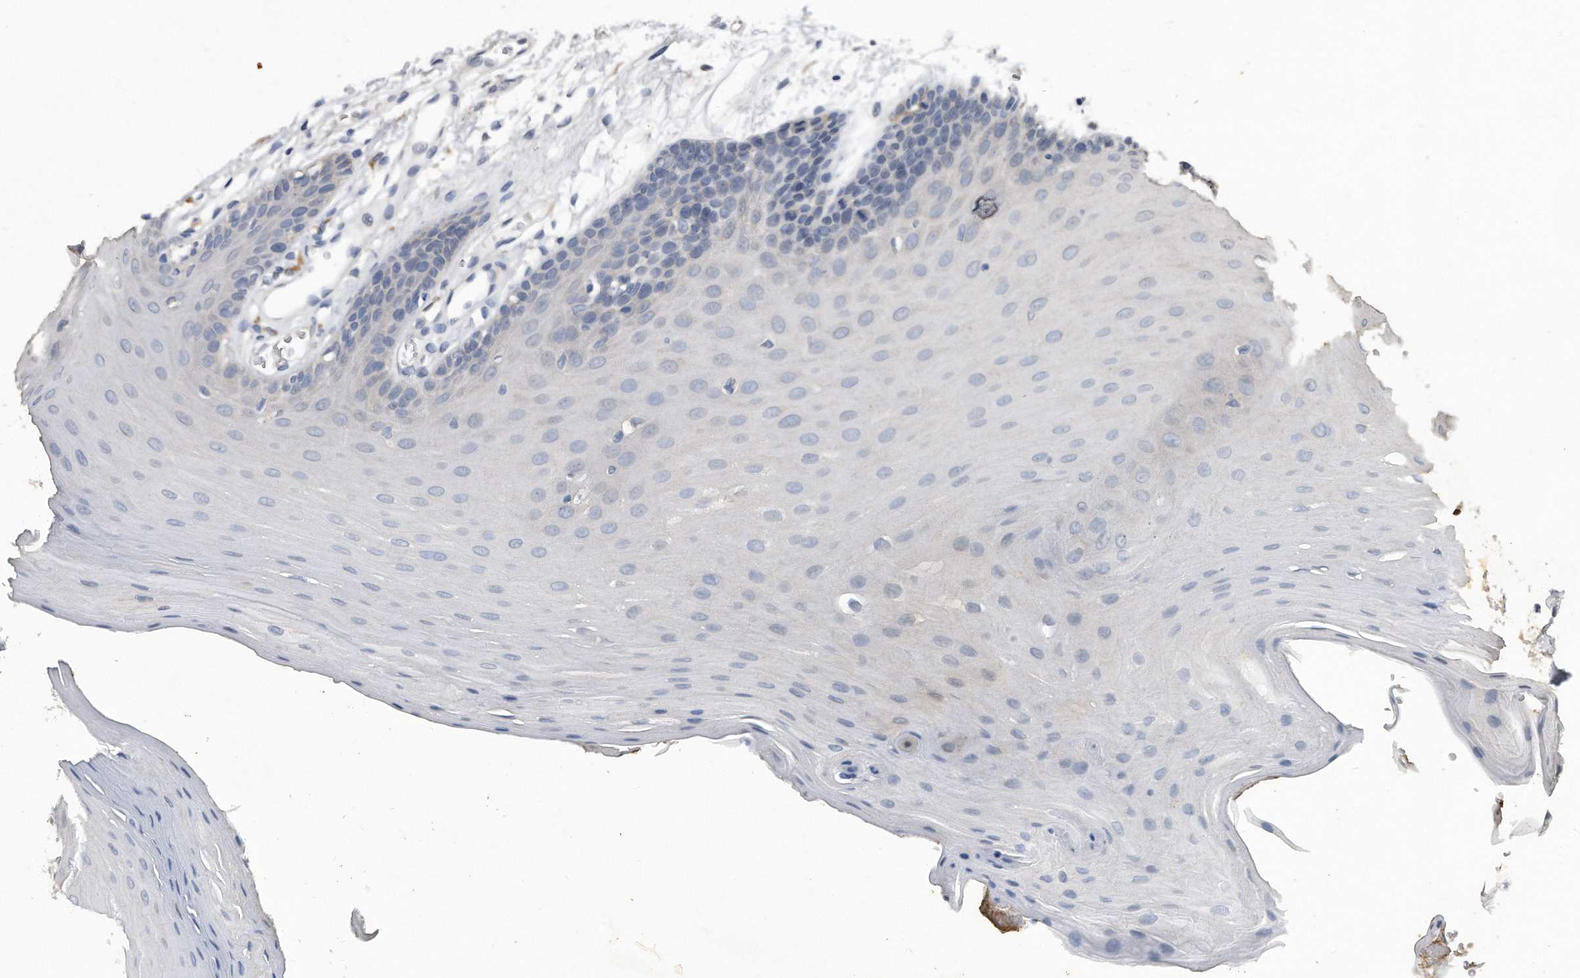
{"staining": {"intensity": "negative", "quantity": "none", "location": "none"}, "tissue": "oral mucosa", "cell_type": "Squamous epithelial cells", "image_type": "normal", "snomed": [{"axis": "morphology", "description": "Normal tissue, NOS"}, {"axis": "morphology", "description": "Squamous cell carcinoma, NOS"}, {"axis": "topography", "description": "Skeletal muscle"}, {"axis": "topography", "description": "Oral tissue"}, {"axis": "topography", "description": "Salivary gland"}, {"axis": "topography", "description": "Head-Neck"}], "caption": "Oral mucosa stained for a protein using IHC demonstrates no expression squamous epithelial cells.", "gene": "HOMER3", "patient": {"sex": "male", "age": 54}}